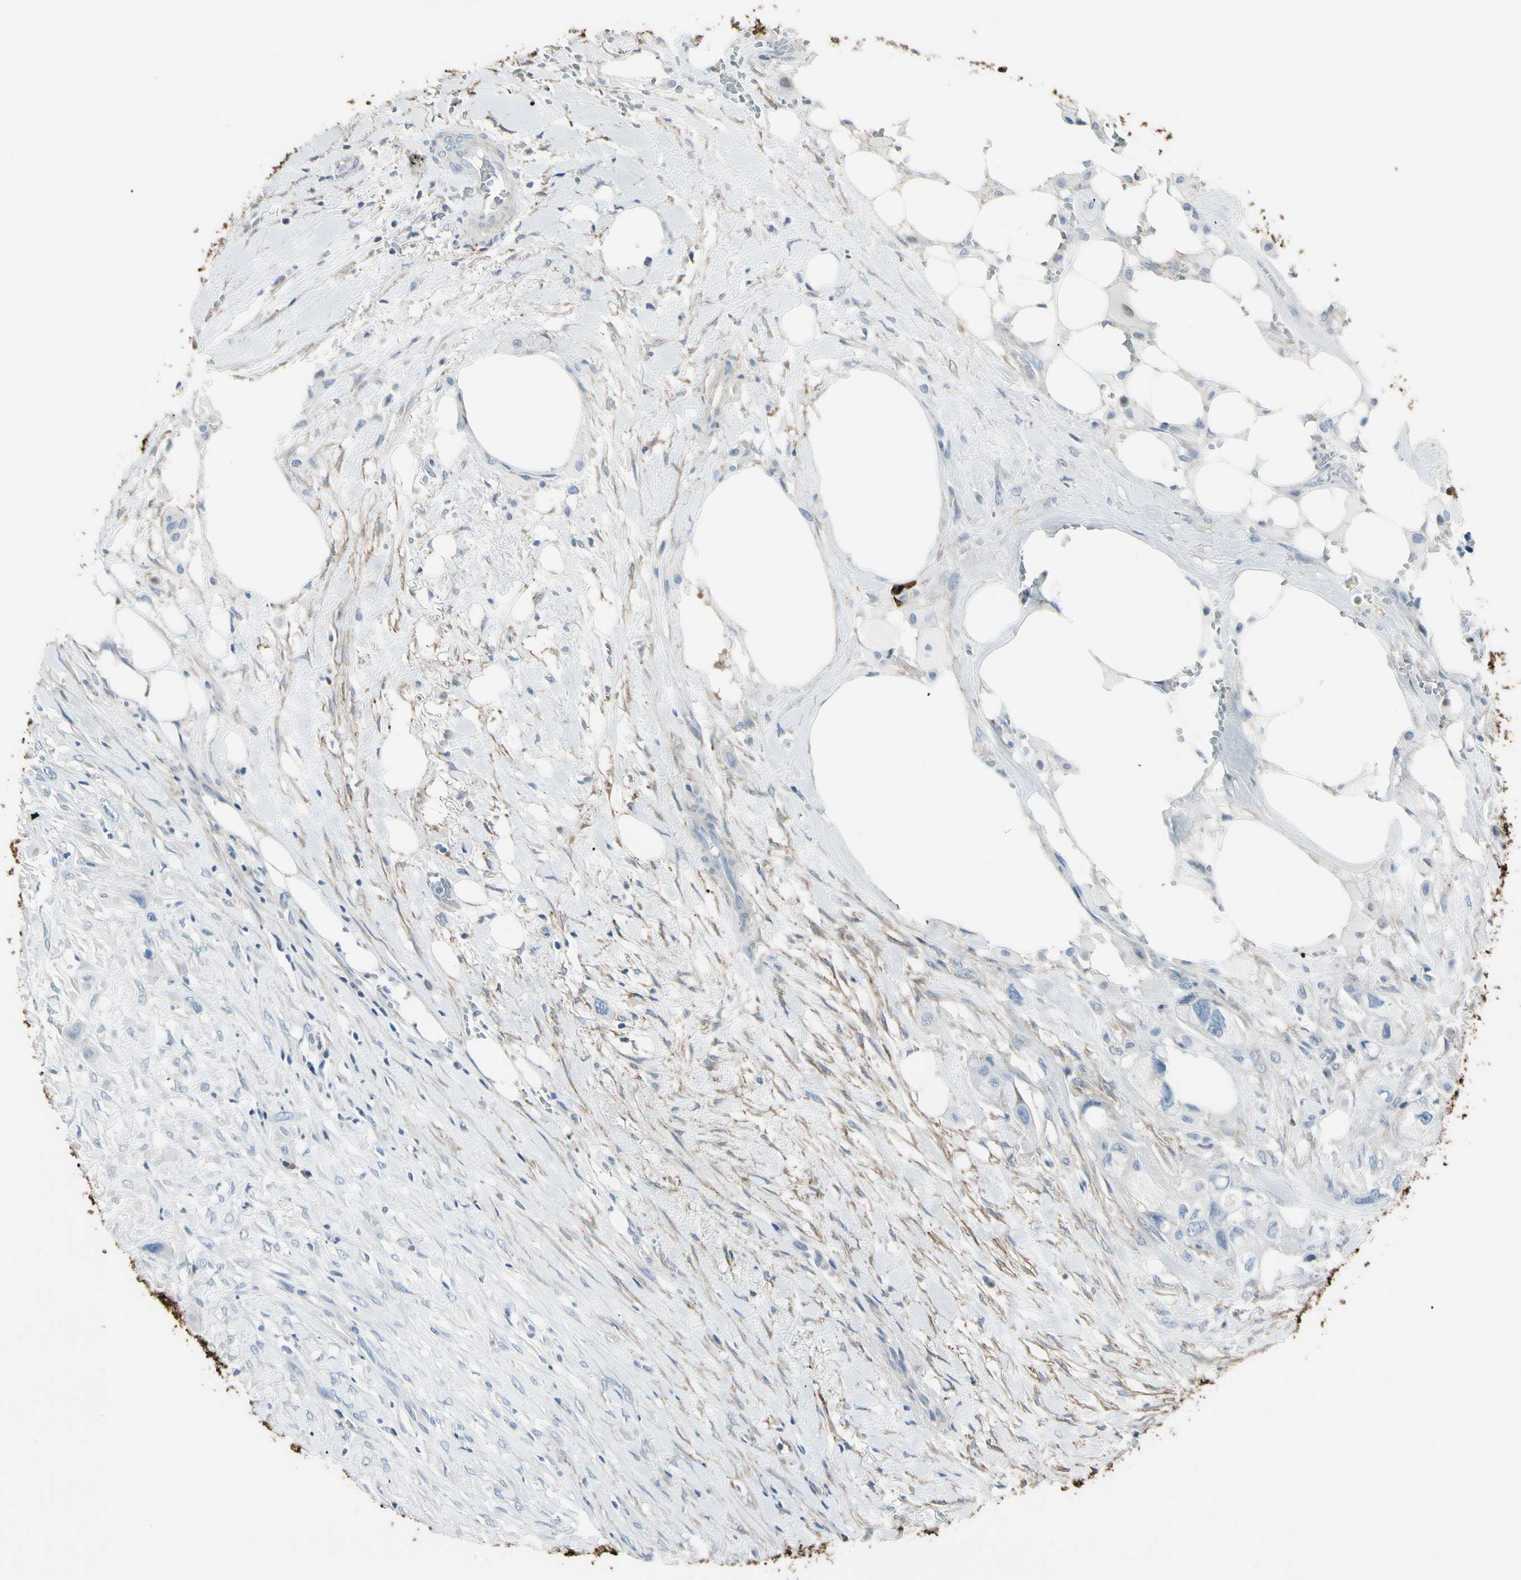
{"staining": {"intensity": "negative", "quantity": "none", "location": "none"}, "tissue": "colorectal cancer", "cell_type": "Tumor cells", "image_type": "cancer", "snomed": [{"axis": "morphology", "description": "Adenocarcinoma, NOS"}, {"axis": "topography", "description": "Colon"}], "caption": "An image of colorectal cancer (adenocarcinoma) stained for a protein shows no brown staining in tumor cells.", "gene": "PIGR", "patient": {"sex": "female", "age": 57}}